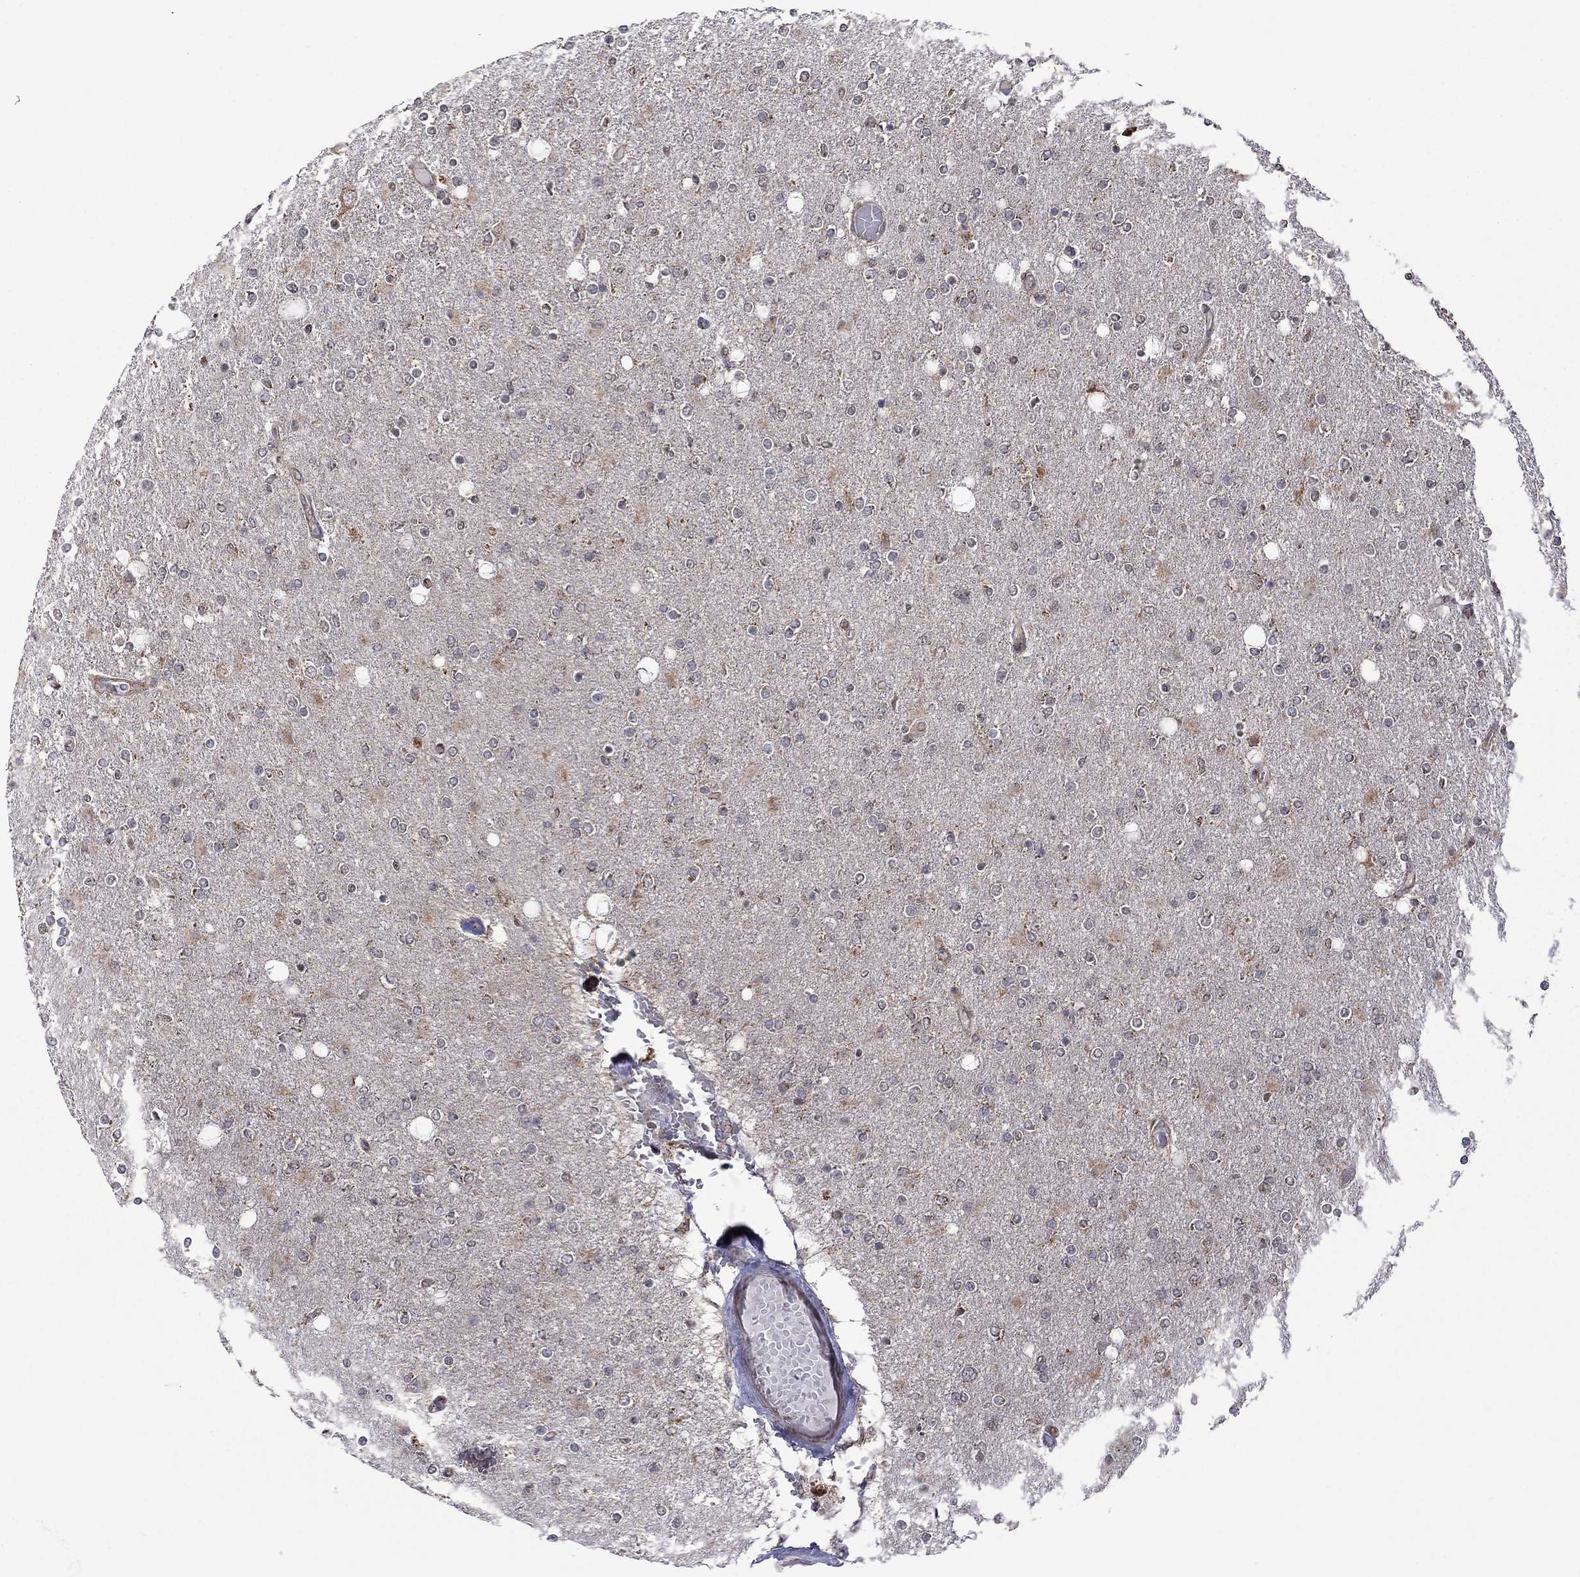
{"staining": {"intensity": "negative", "quantity": "none", "location": "none"}, "tissue": "glioma", "cell_type": "Tumor cells", "image_type": "cancer", "snomed": [{"axis": "morphology", "description": "Glioma, malignant, High grade"}, {"axis": "topography", "description": "Cerebral cortex"}], "caption": "There is no significant expression in tumor cells of malignant glioma (high-grade).", "gene": "NDUFB1", "patient": {"sex": "male", "age": 70}}